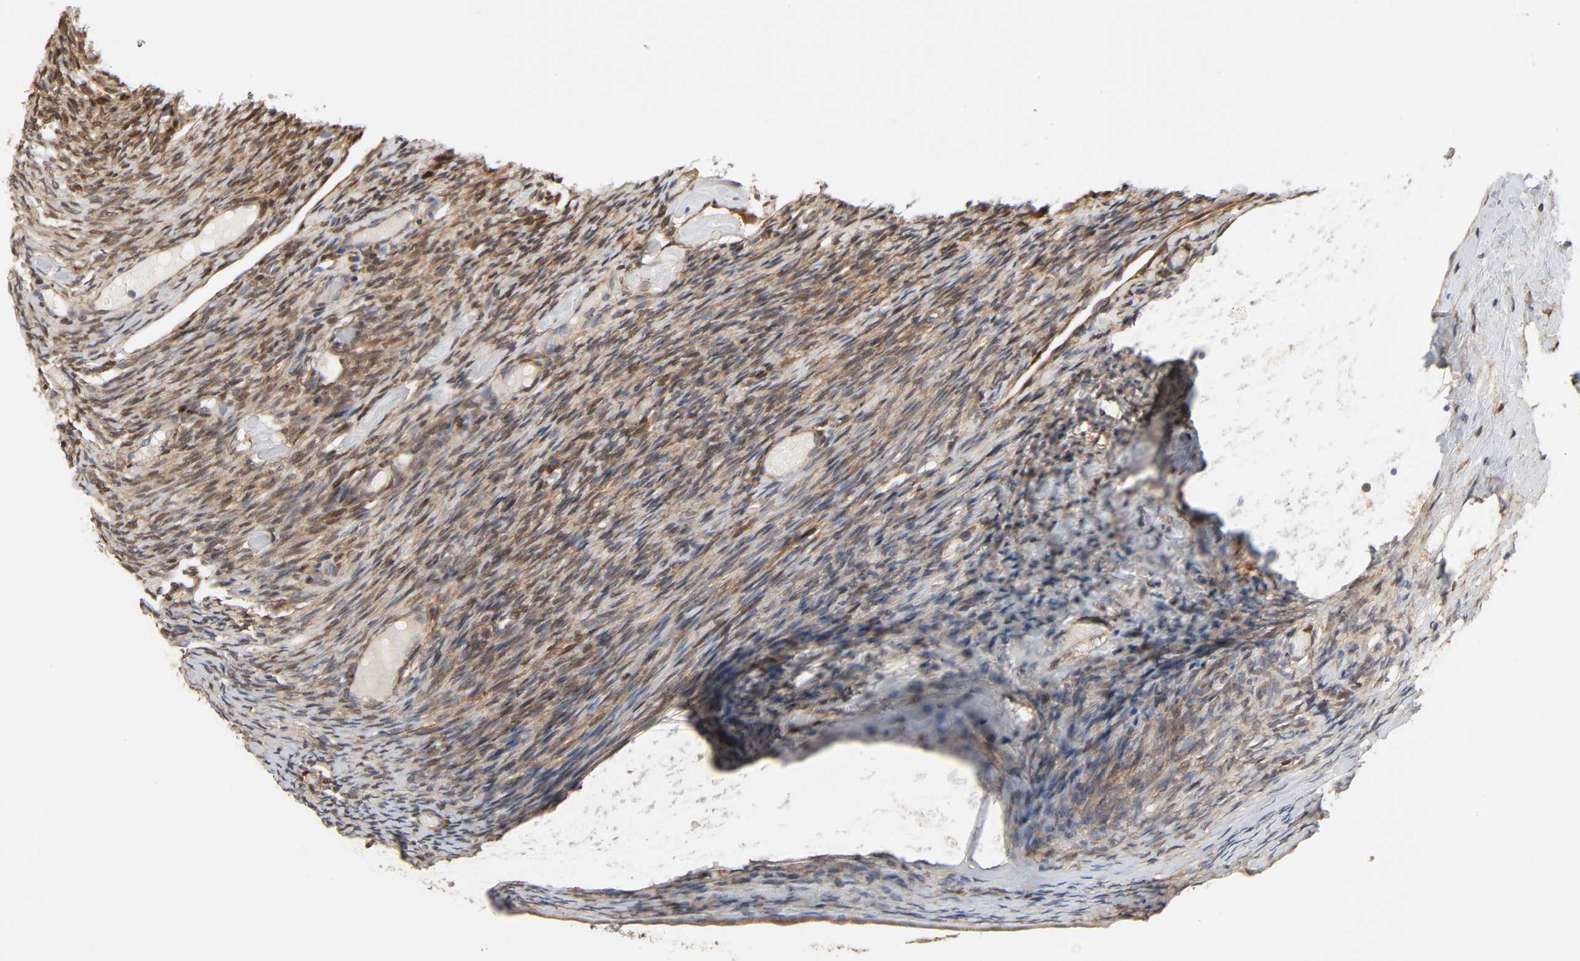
{"staining": {"intensity": "moderate", "quantity": ">75%", "location": "cytoplasmic/membranous,nuclear"}, "tissue": "ovary", "cell_type": "Ovarian stroma cells", "image_type": "normal", "snomed": [{"axis": "morphology", "description": "Normal tissue, NOS"}, {"axis": "topography", "description": "Ovary"}], "caption": "Moderate cytoplasmic/membranous,nuclear protein positivity is identified in about >75% of ovarian stroma cells in ovary.", "gene": "NDRG2", "patient": {"sex": "female", "age": 60}}